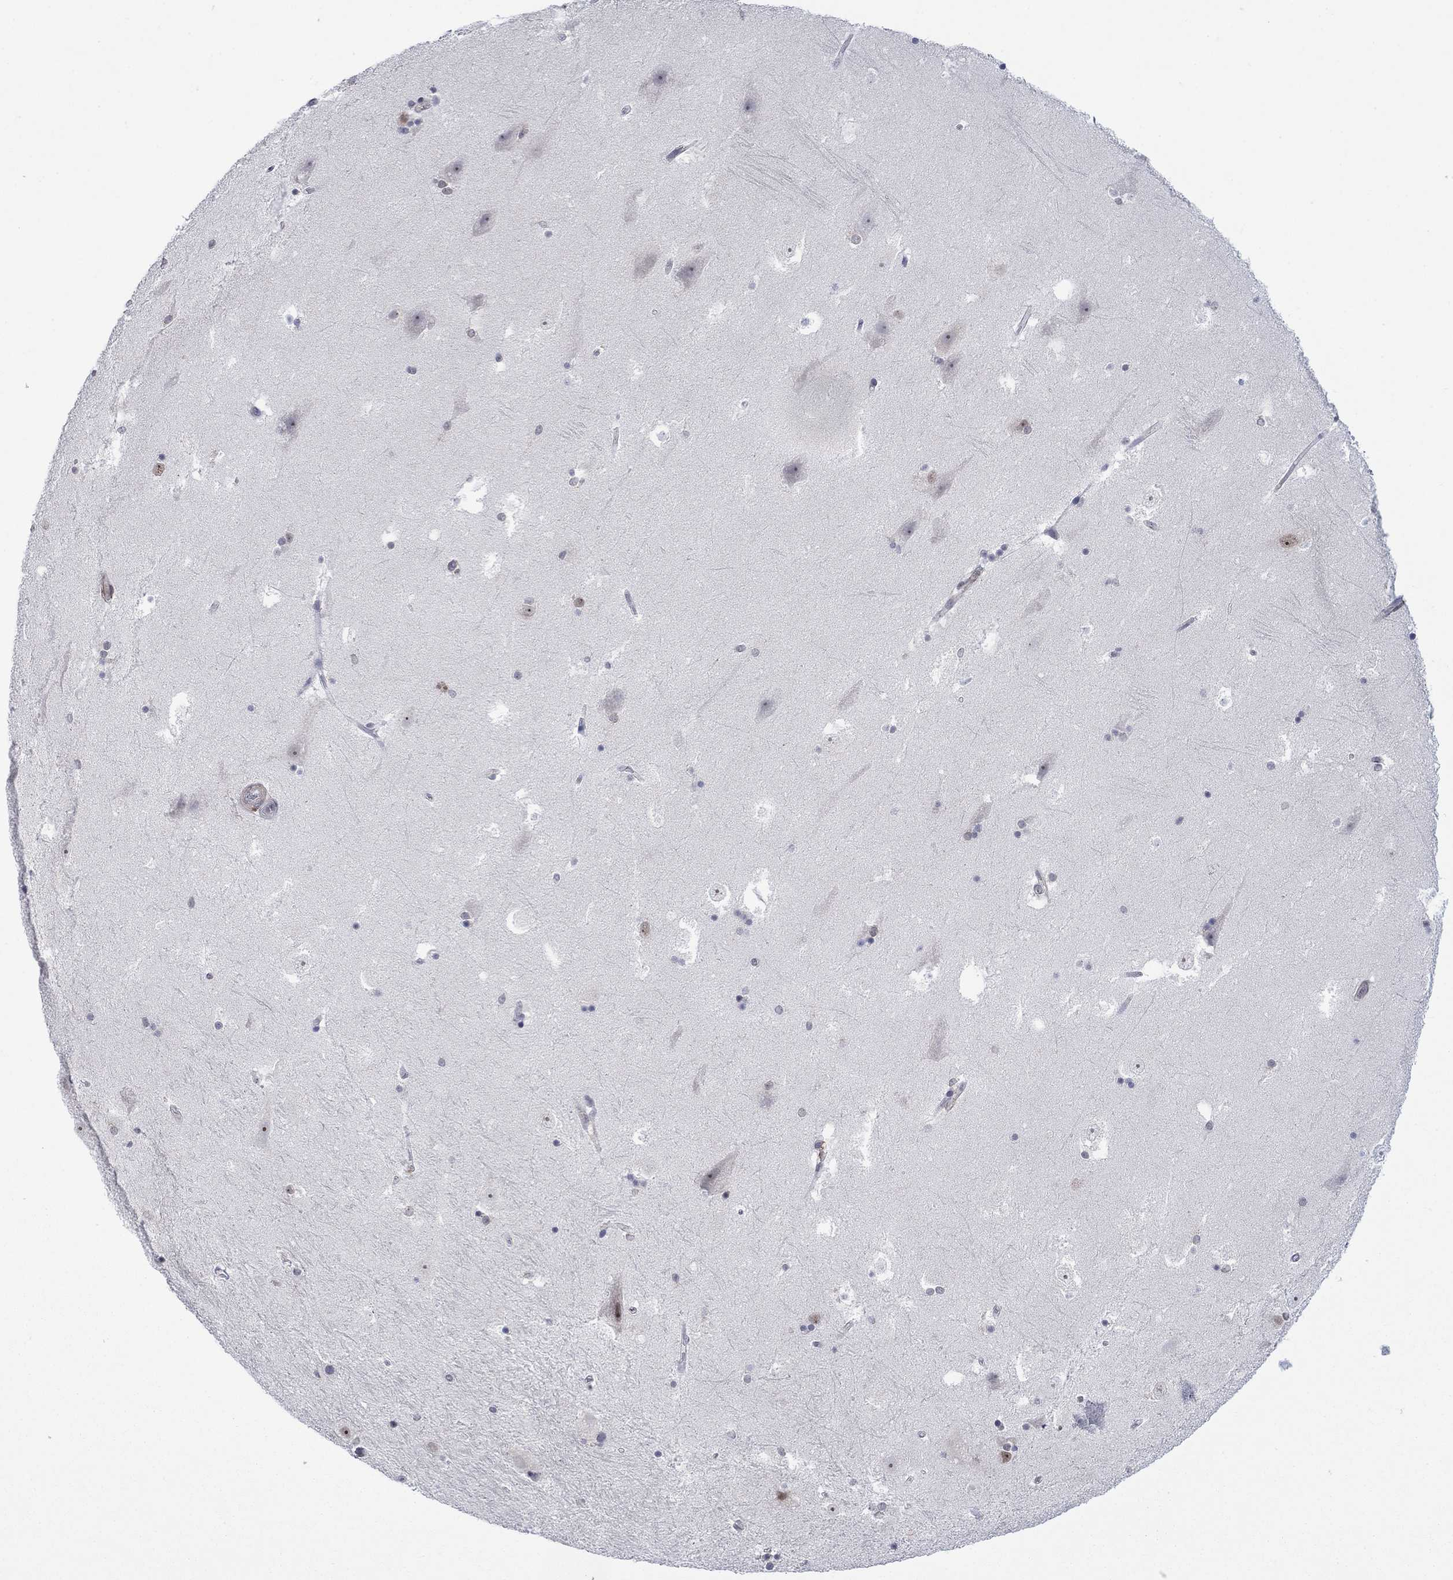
{"staining": {"intensity": "negative", "quantity": "none", "location": "none"}, "tissue": "hippocampus", "cell_type": "Glial cells", "image_type": "normal", "snomed": [{"axis": "morphology", "description": "Normal tissue, NOS"}, {"axis": "topography", "description": "Hippocampus"}], "caption": "Immunohistochemistry photomicrograph of normal hippocampus: hippocampus stained with DAB (3,3'-diaminobenzidine) demonstrates no significant protein expression in glial cells.", "gene": "MTRFR", "patient": {"sex": "male", "age": 51}}